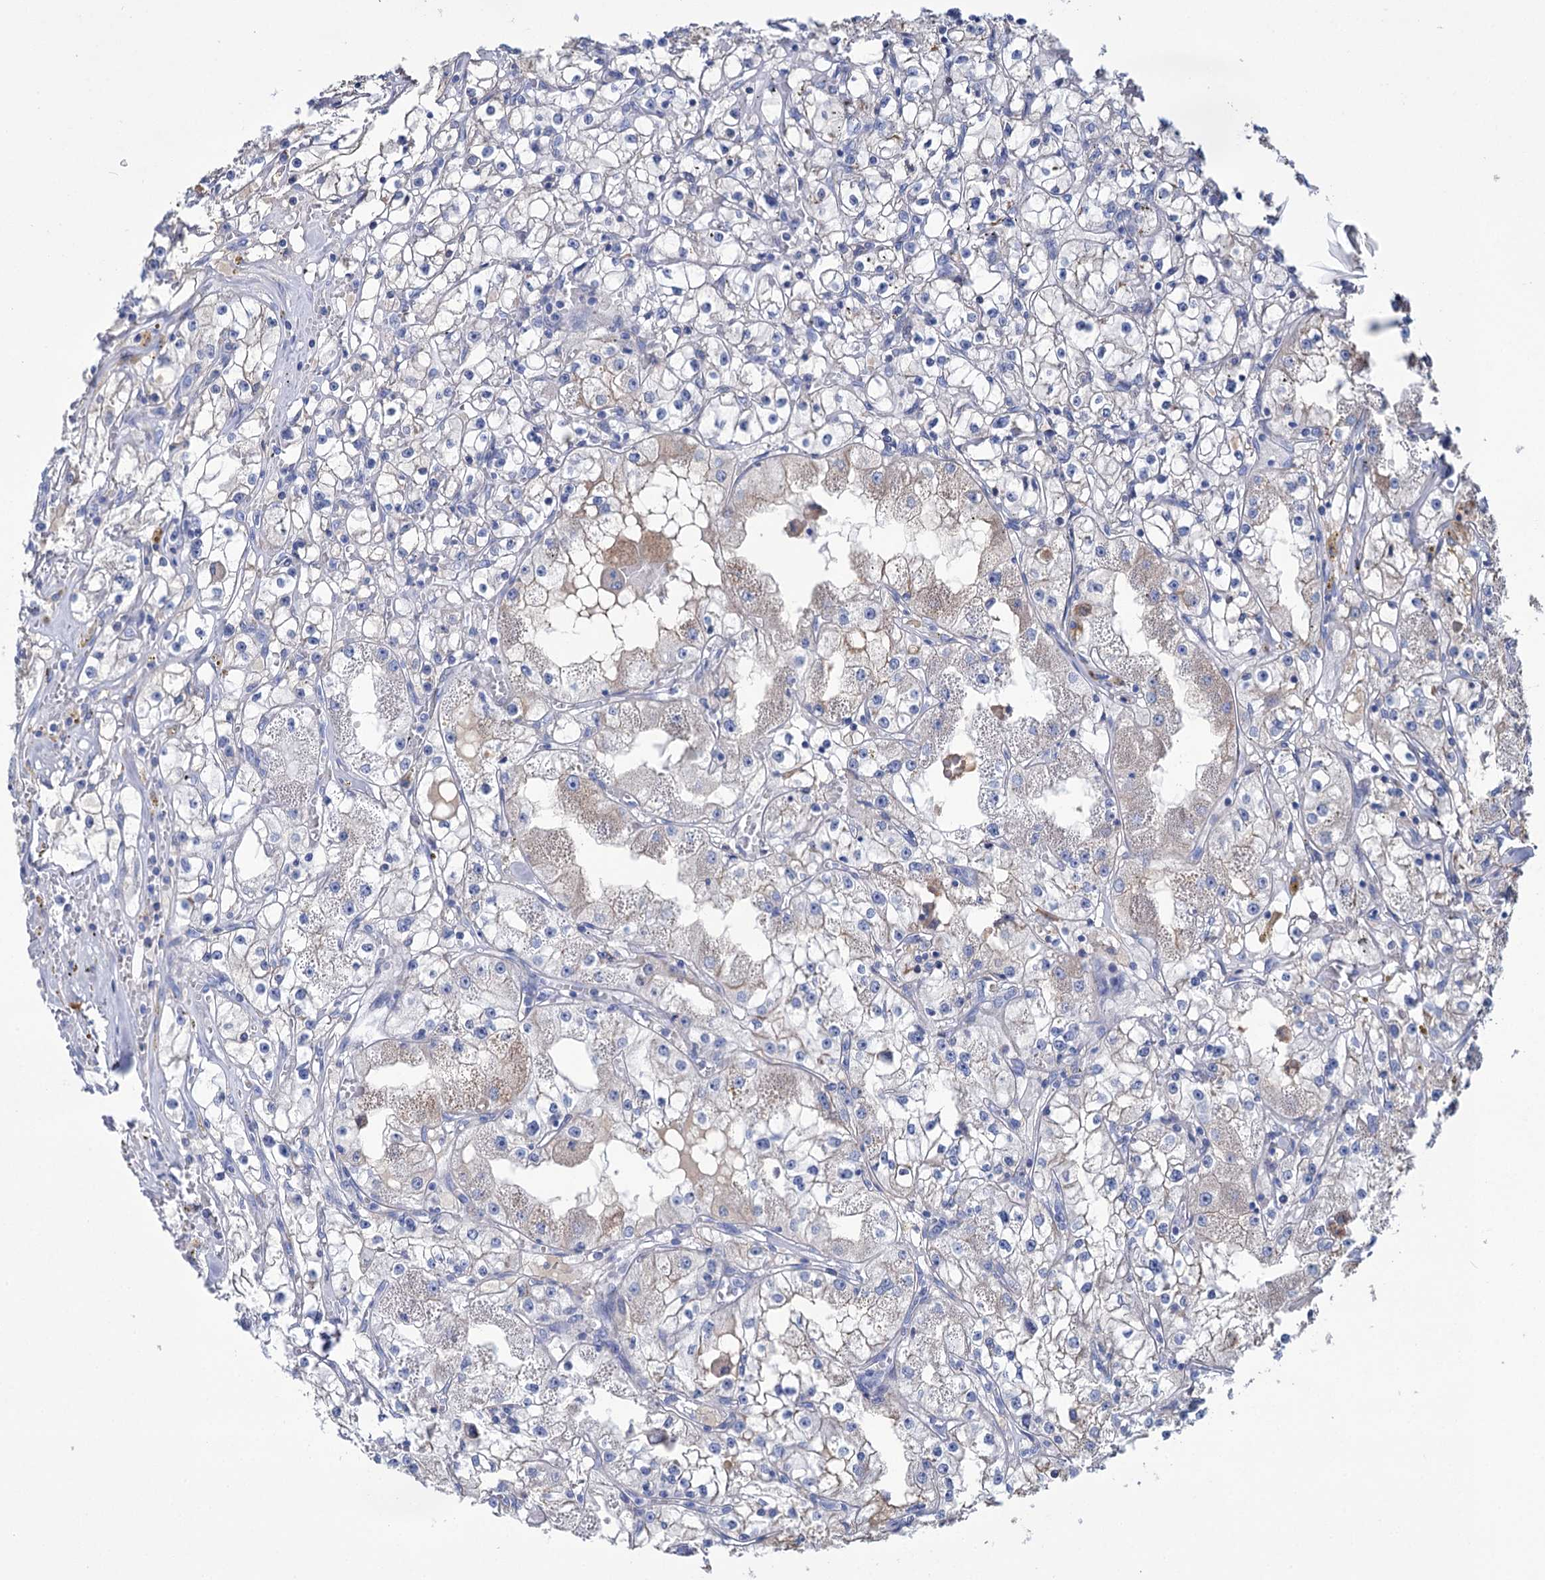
{"staining": {"intensity": "weak", "quantity": "<25%", "location": "cytoplasmic/membranous"}, "tissue": "renal cancer", "cell_type": "Tumor cells", "image_type": "cancer", "snomed": [{"axis": "morphology", "description": "Adenocarcinoma, NOS"}, {"axis": "topography", "description": "Kidney"}], "caption": "Immunohistochemistry of human renal cancer demonstrates no staining in tumor cells.", "gene": "FBXW12", "patient": {"sex": "male", "age": 56}}